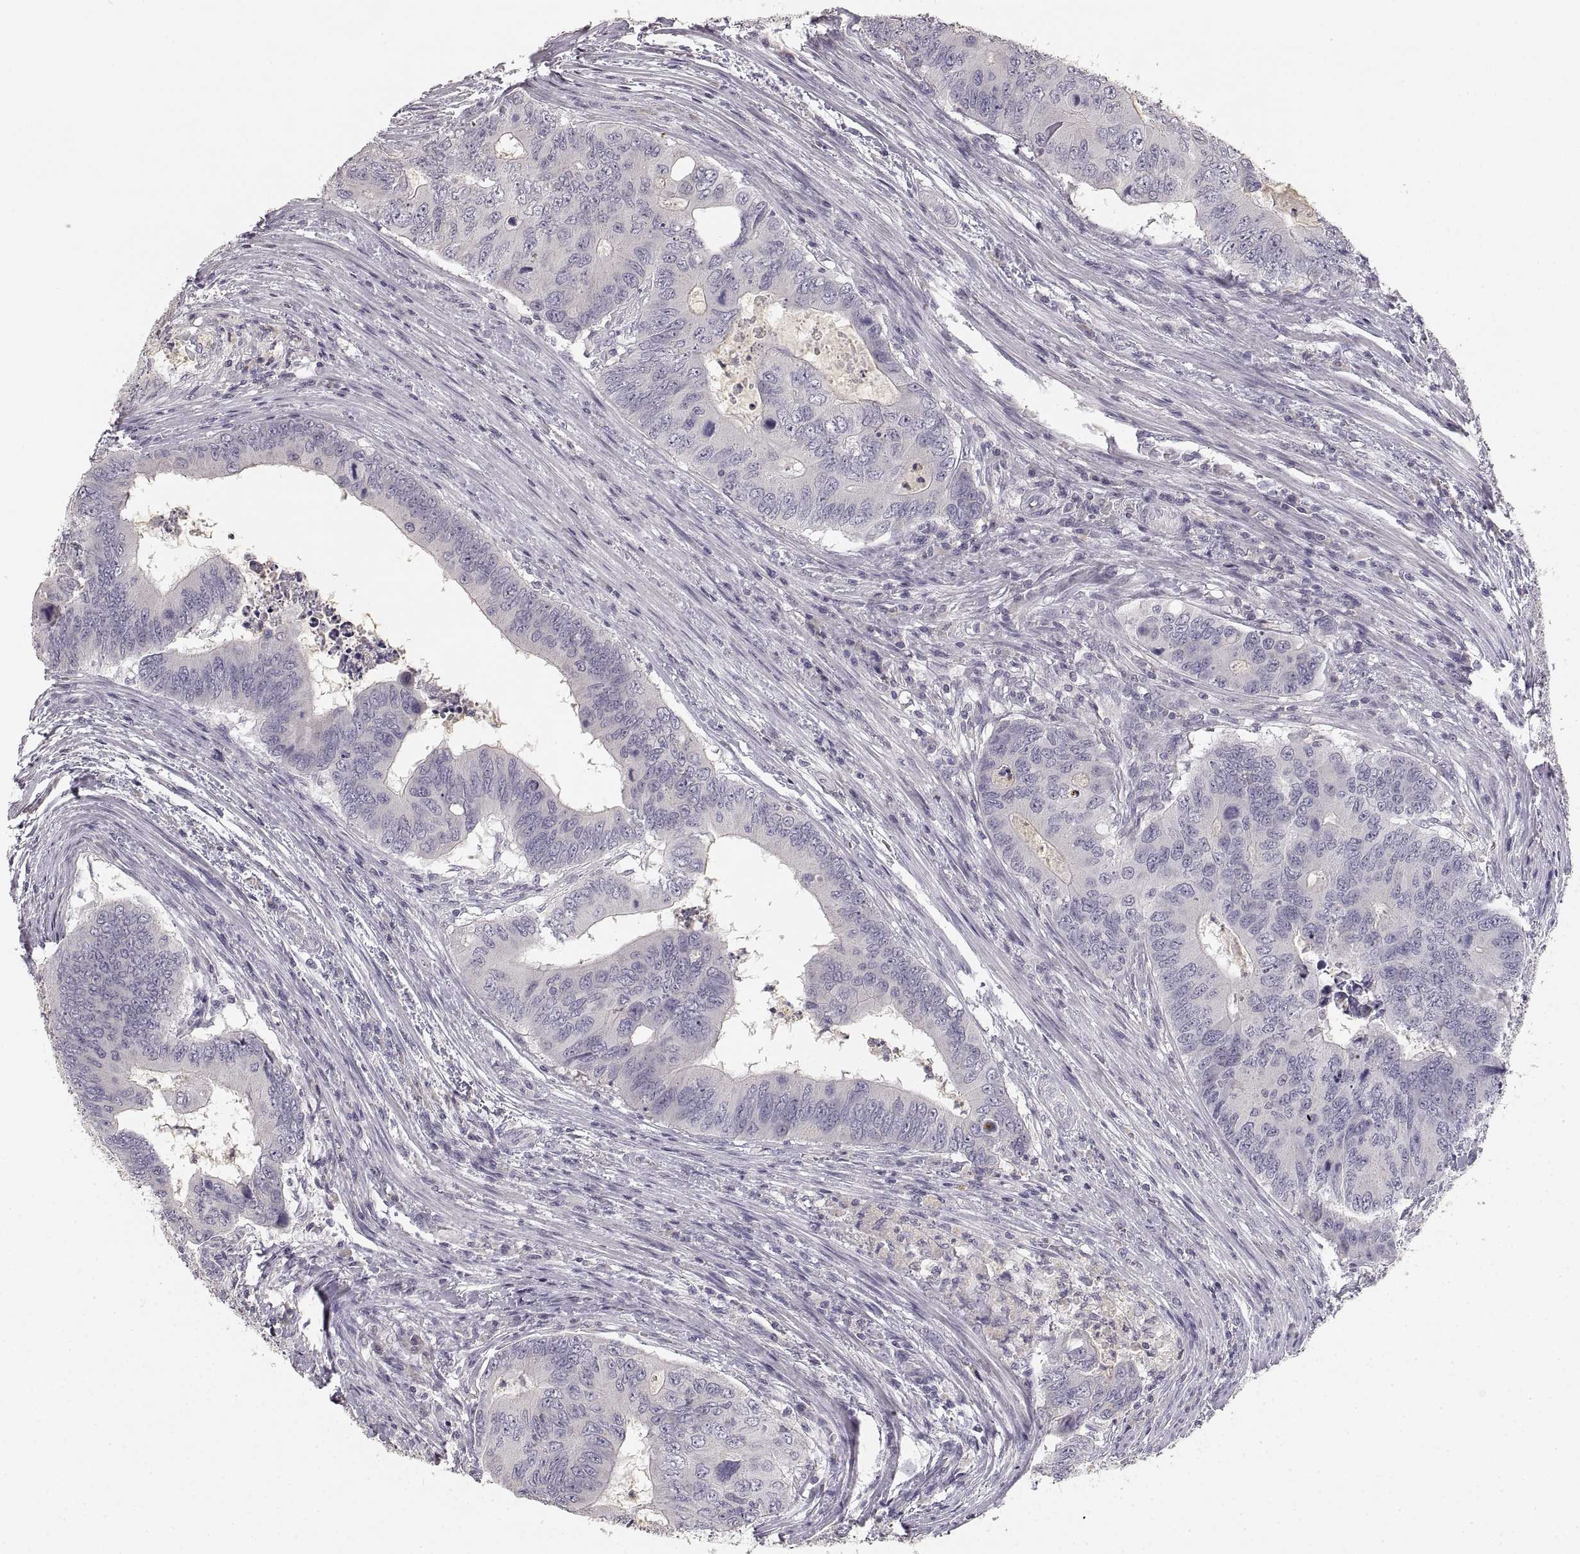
{"staining": {"intensity": "negative", "quantity": "none", "location": "none"}, "tissue": "colorectal cancer", "cell_type": "Tumor cells", "image_type": "cancer", "snomed": [{"axis": "morphology", "description": "Adenocarcinoma, NOS"}, {"axis": "topography", "description": "Colon"}], "caption": "High power microscopy micrograph of an immunohistochemistry (IHC) histopathology image of colorectal cancer (adenocarcinoma), revealing no significant expression in tumor cells.", "gene": "RUNDC3A", "patient": {"sex": "male", "age": 53}}